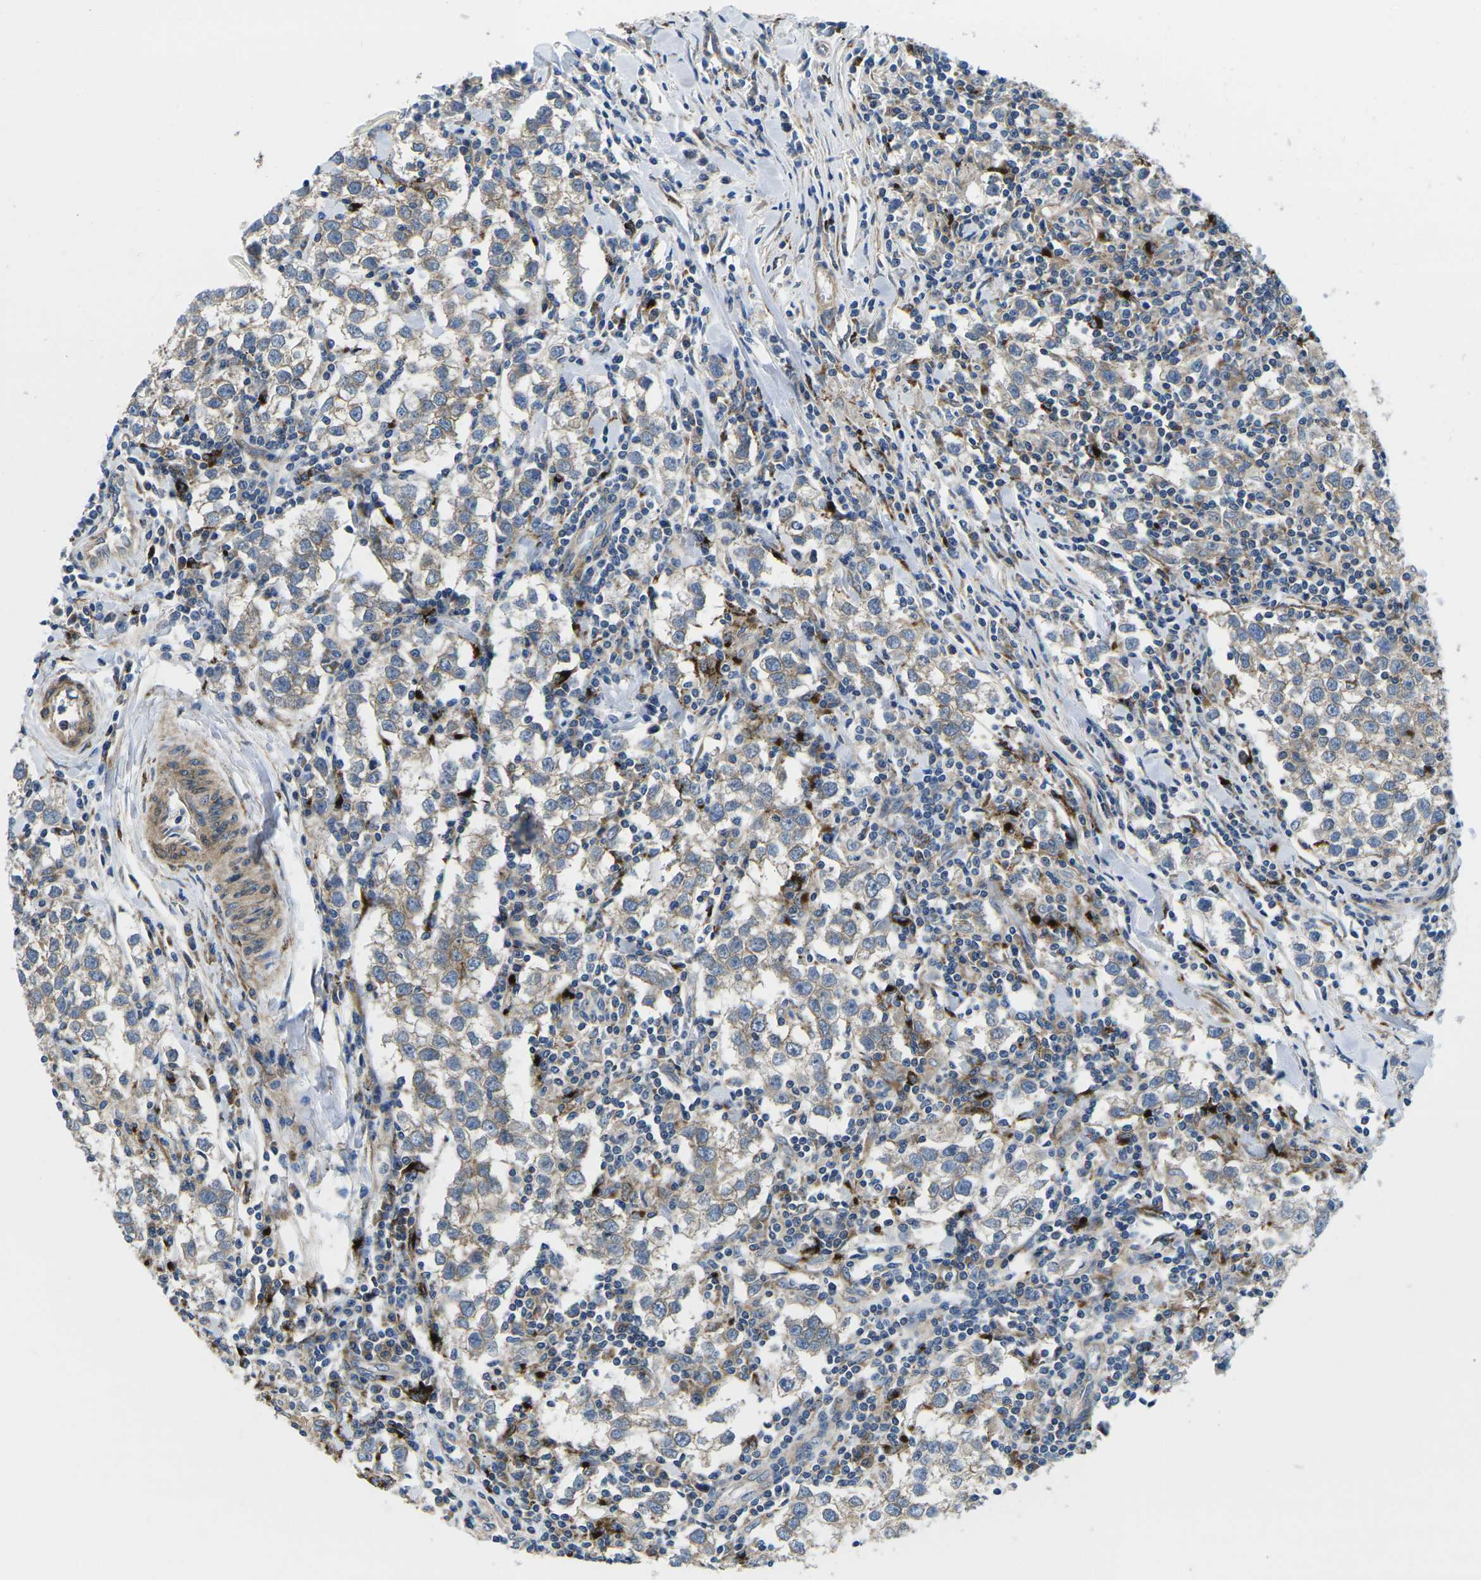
{"staining": {"intensity": "weak", "quantity": "25%-75%", "location": "cytoplasmic/membranous"}, "tissue": "testis cancer", "cell_type": "Tumor cells", "image_type": "cancer", "snomed": [{"axis": "morphology", "description": "Seminoma, NOS"}, {"axis": "morphology", "description": "Carcinoma, Embryonal, NOS"}, {"axis": "topography", "description": "Testis"}], "caption": "High-magnification brightfield microscopy of testis cancer stained with DAB (brown) and counterstained with hematoxylin (blue). tumor cells exhibit weak cytoplasmic/membranous expression is present in about25%-75% of cells.", "gene": "DLG1", "patient": {"sex": "male", "age": 36}}